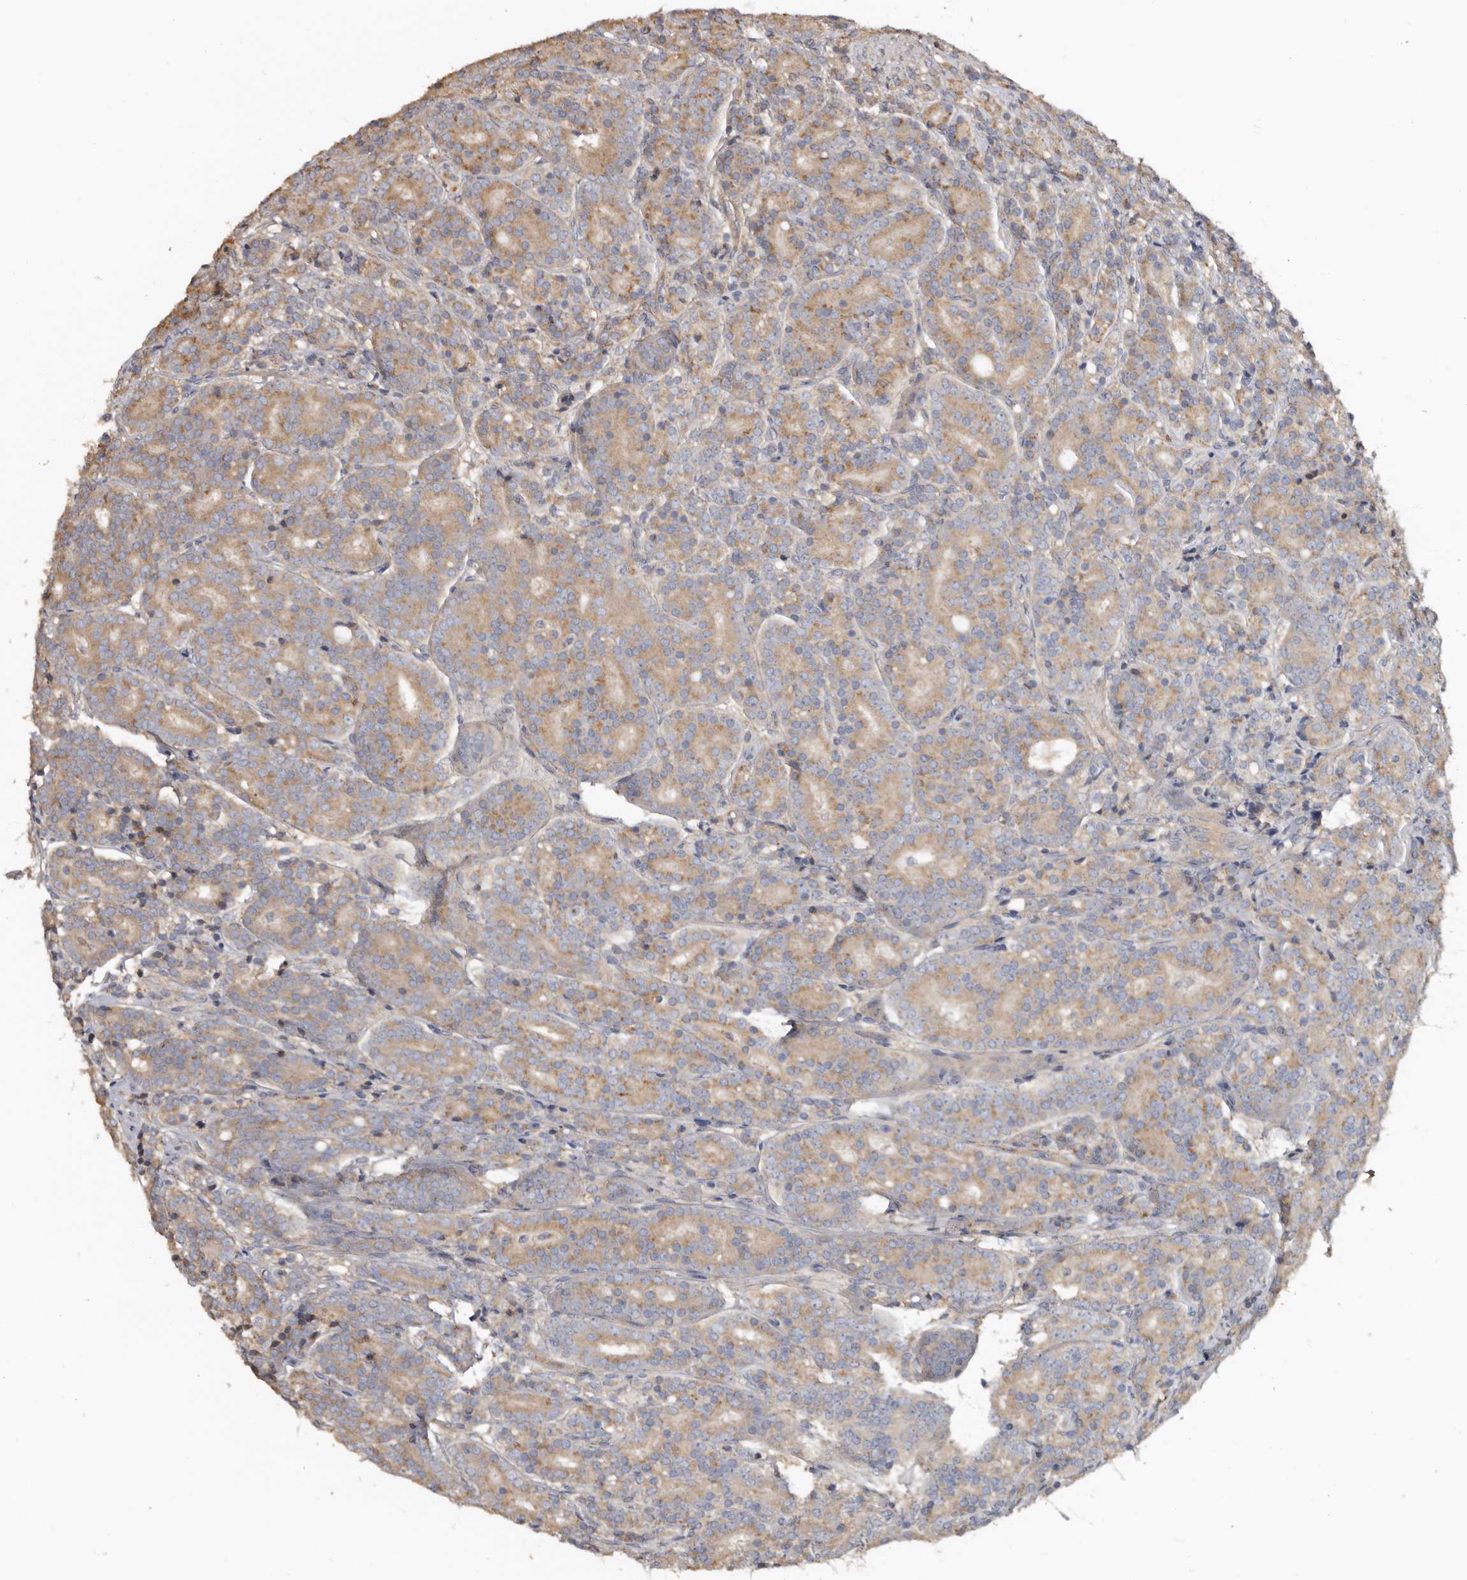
{"staining": {"intensity": "weak", "quantity": ">75%", "location": "cytoplasmic/membranous"}, "tissue": "prostate cancer", "cell_type": "Tumor cells", "image_type": "cancer", "snomed": [{"axis": "morphology", "description": "Adenocarcinoma, High grade"}, {"axis": "topography", "description": "Prostate"}], "caption": "A high-resolution histopathology image shows IHC staining of prostate cancer (adenocarcinoma (high-grade)), which exhibits weak cytoplasmic/membranous positivity in approximately >75% of tumor cells.", "gene": "FLCN", "patient": {"sex": "male", "age": 62}}